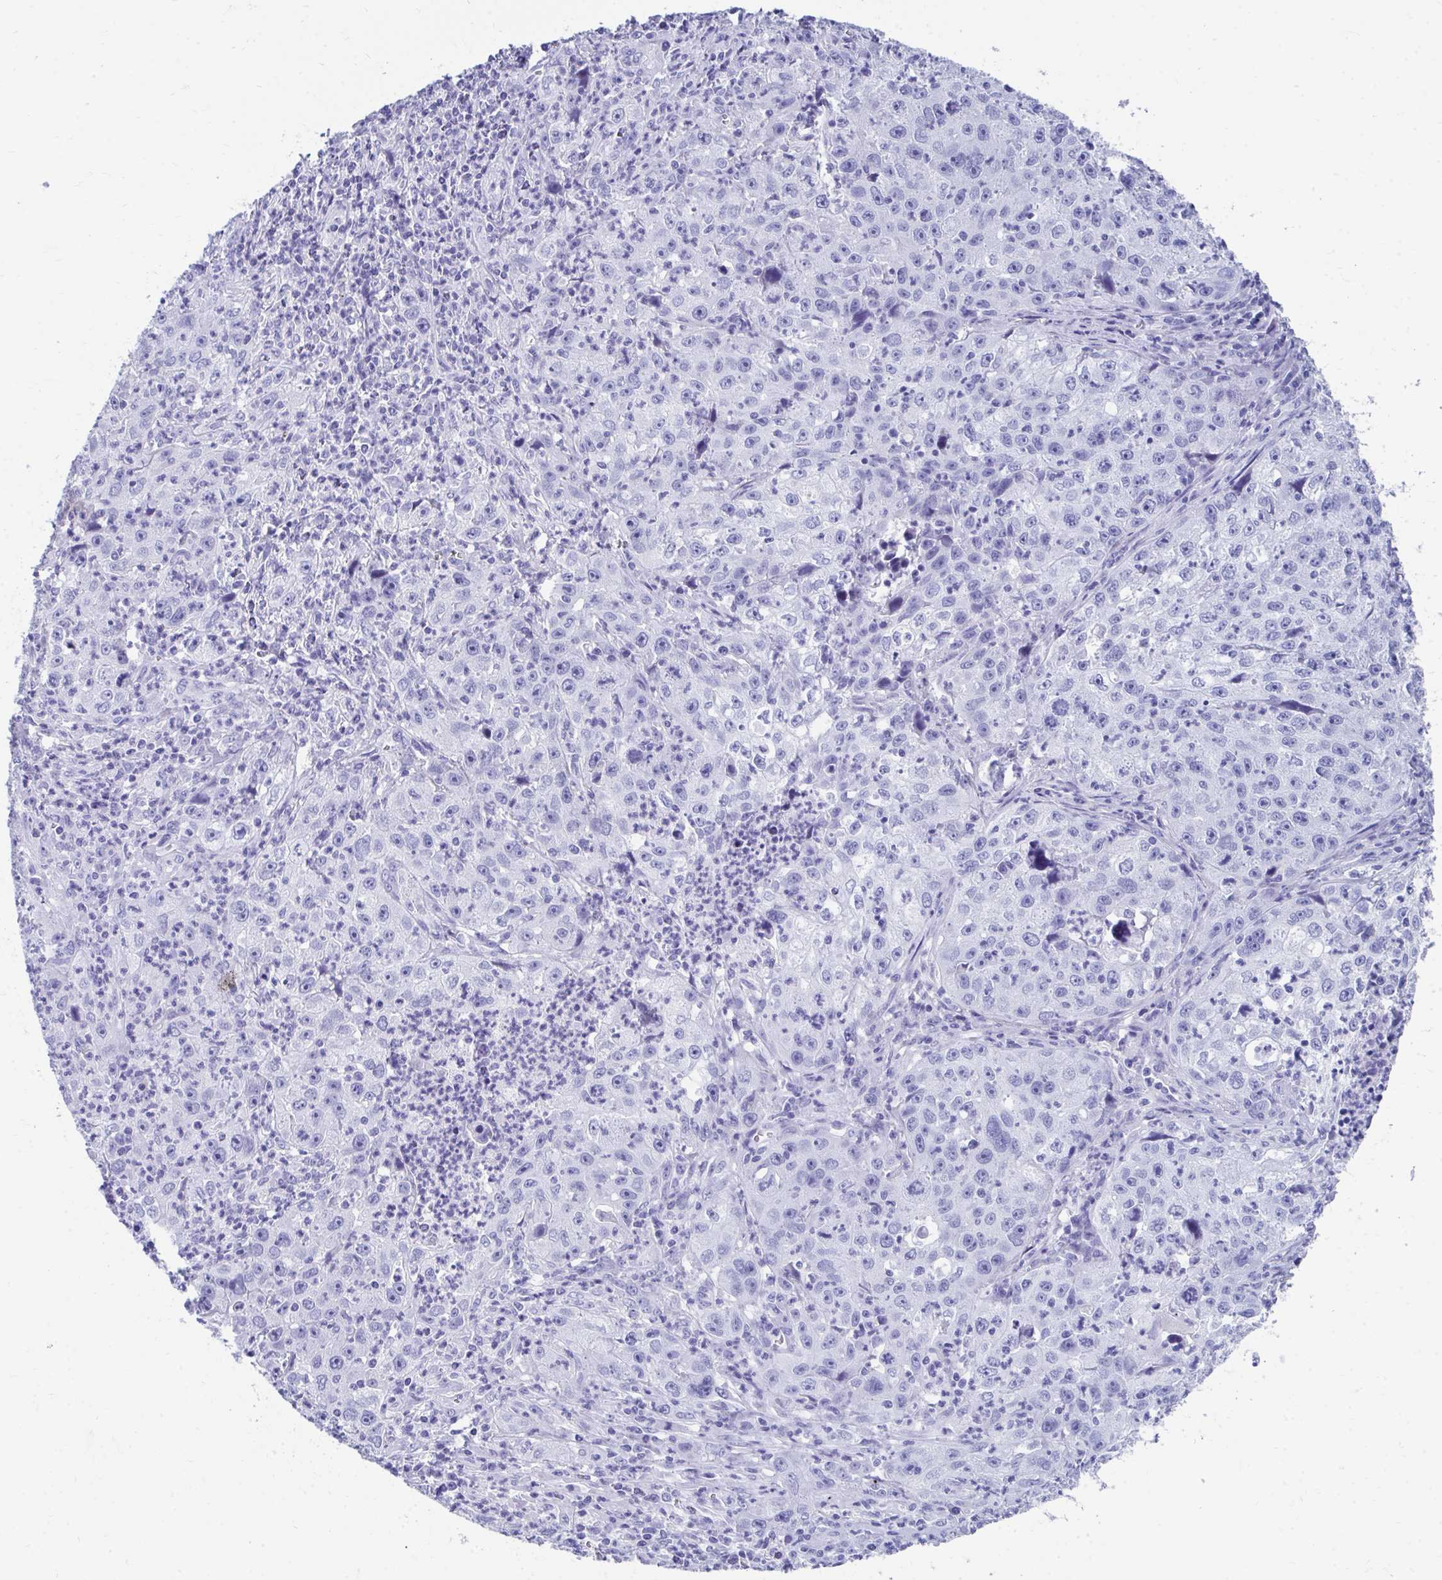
{"staining": {"intensity": "negative", "quantity": "none", "location": "none"}, "tissue": "lung cancer", "cell_type": "Tumor cells", "image_type": "cancer", "snomed": [{"axis": "morphology", "description": "Squamous cell carcinoma, NOS"}, {"axis": "topography", "description": "Lung"}], "caption": "IHC histopathology image of lung squamous cell carcinoma stained for a protein (brown), which demonstrates no staining in tumor cells. (Stains: DAB immunohistochemistry (IHC) with hematoxylin counter stain, Microscopy: brightfield microscopy at high magnification).", "gene": "HGD", "patient": {"sex": "male", "age": 71}}